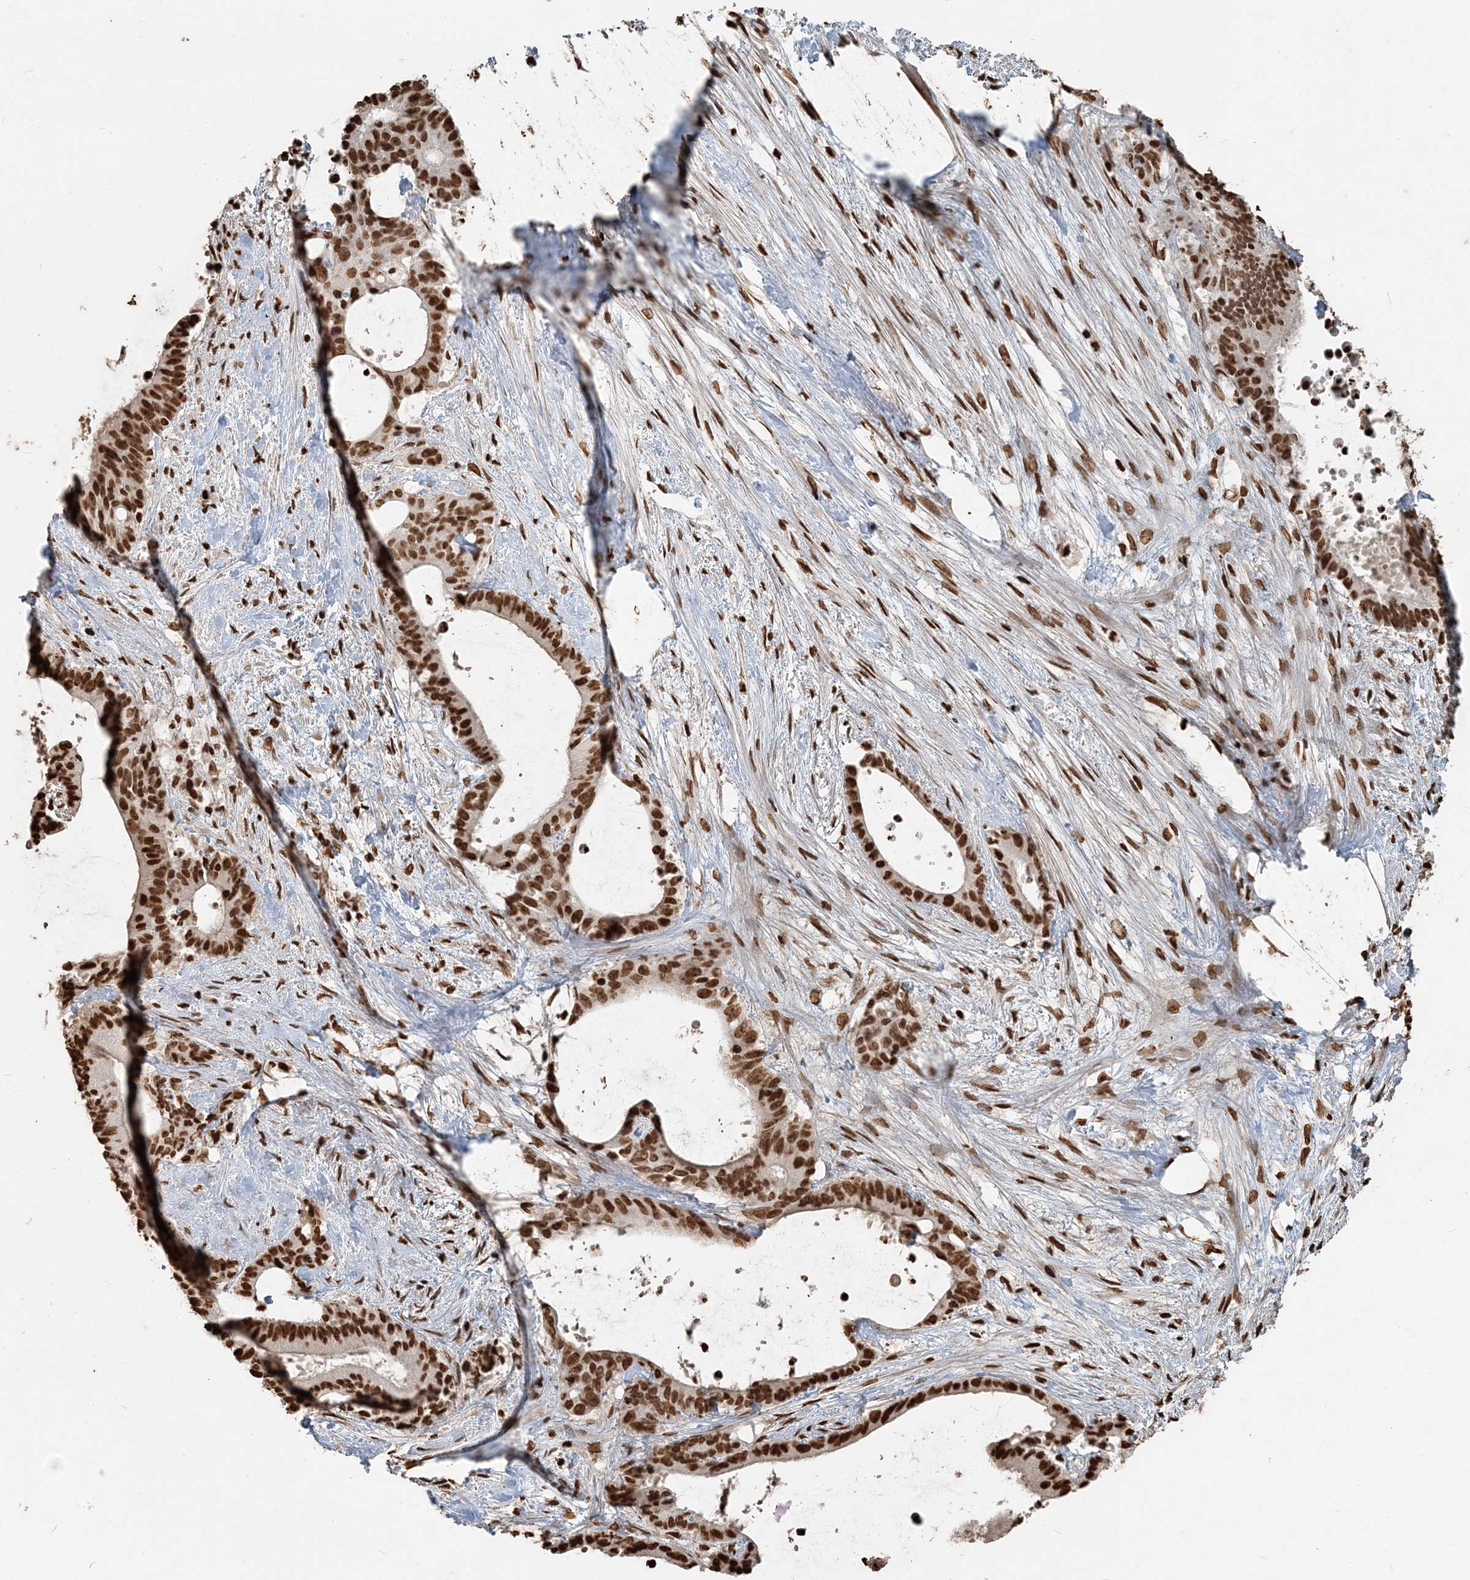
{"staining": {"intensity": "strong", "quantity": ">75%", "location": "nuclear"}, "tissue": "liver cancer", "cell_type": "Tumor cells", "image_type": "cancer", "snomed": [{"axis": "morphology", "description": "Normal tissue, NOS"}, {"axis": "morphology", "description": "Cholangiocarcinoma"}, {"axis": "topography", "description": "Liver"}, {"axis": "topography", "description": "Peripheral nerve tissue"}], "caption": "Protein staining by IHC displays strong nuclear positivity in about >75% of tumor cells in liver cholangiocarcinoma.", "gene": "H3-3B", "patient": {"sex": "female", "age": 73}}